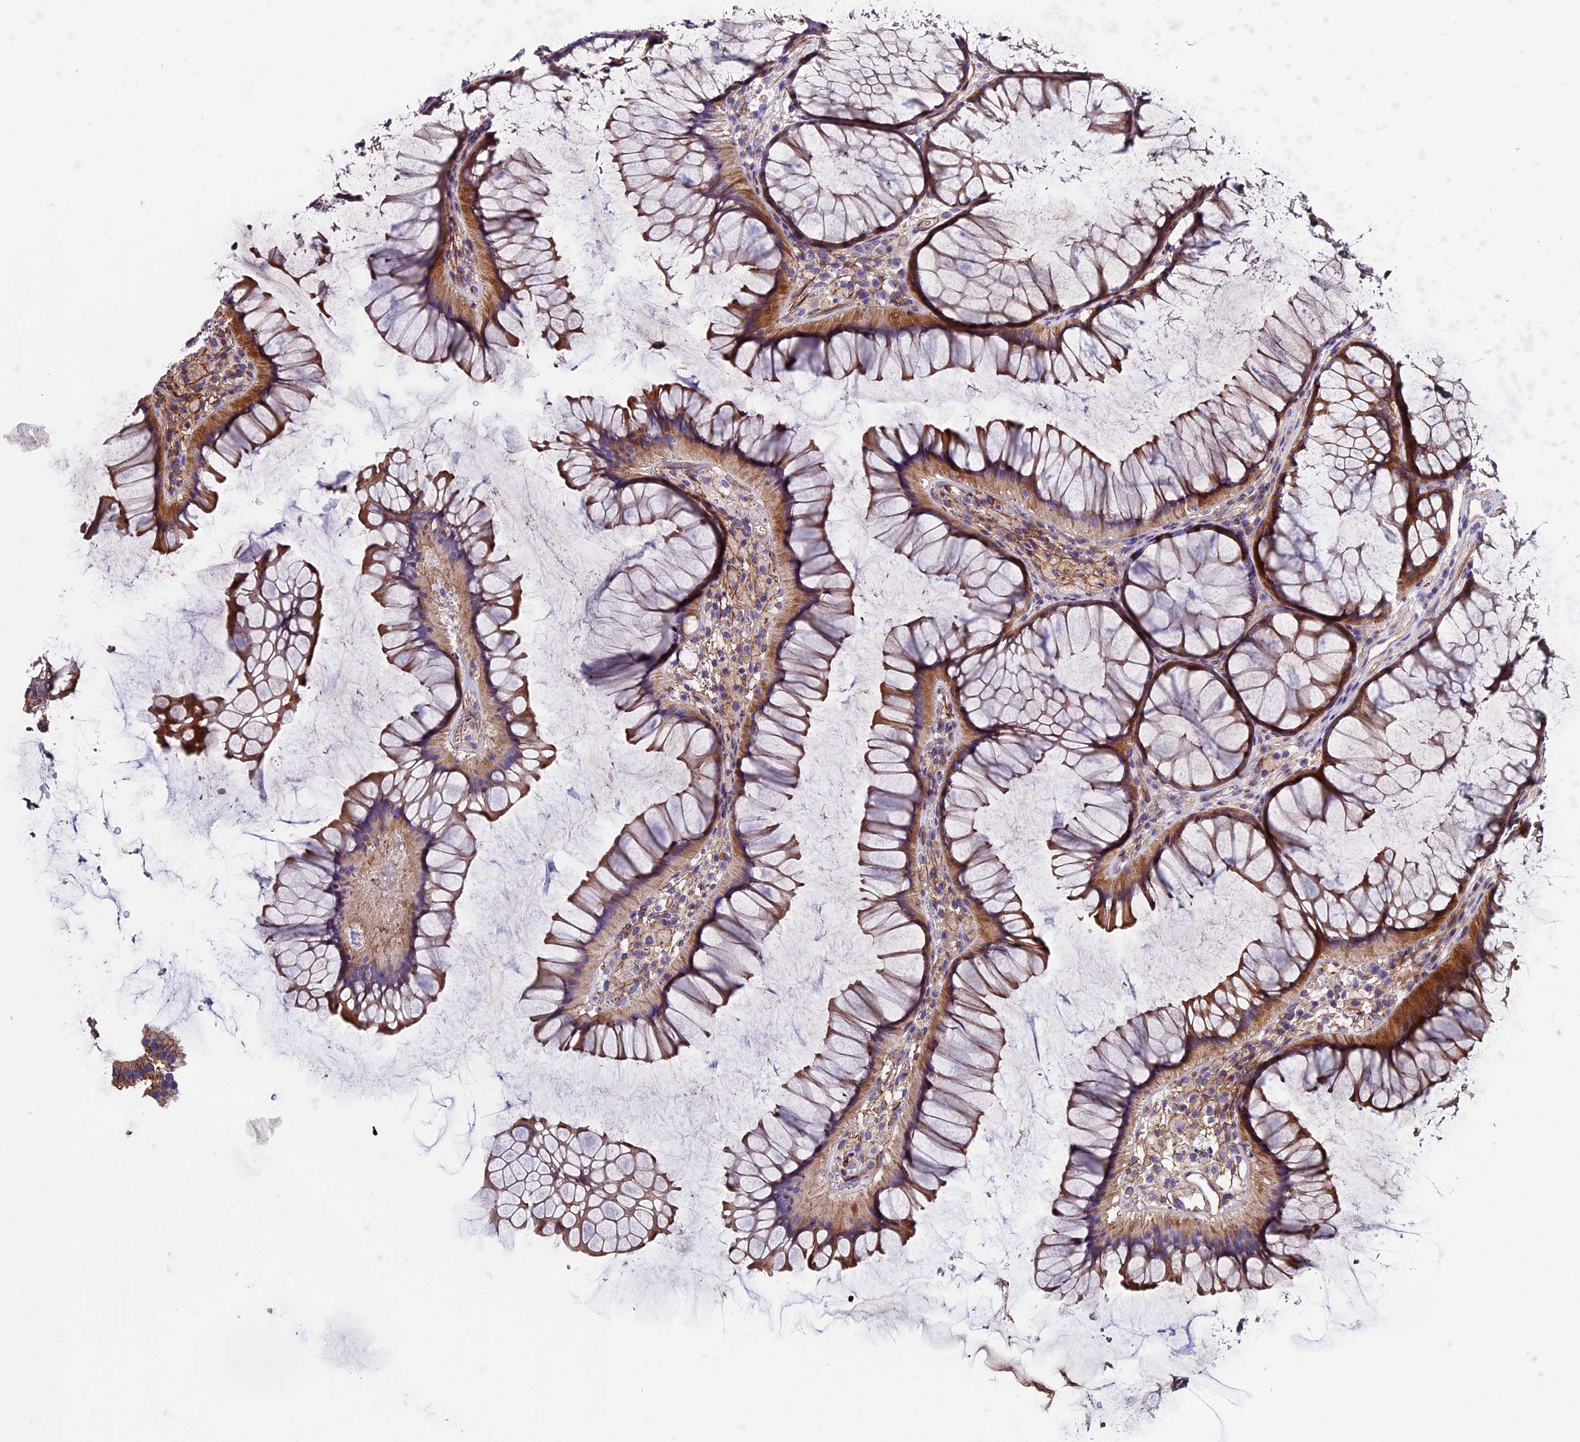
{"staining": {"intensity": "moderate", "quantity": ">75%", "location": "cytoplasmic/membranous"}, "tissue": "colon", "cell_type": "Glandular cells", "image_type": "normal", "snomed": [{"axis": "morphology", "description": "Normal tissue, NOS"}, {"axis": "topography", "description": "Colon"}], "caption": "Moderate cytoplasmic/membranous positivity for a protein is seen in approximately >75% of glandular cells of unremarkable colon using immunohistochemistry (IHC).", "gene": "EVA1B", "patient": {"sex": "female", "age": 82}}